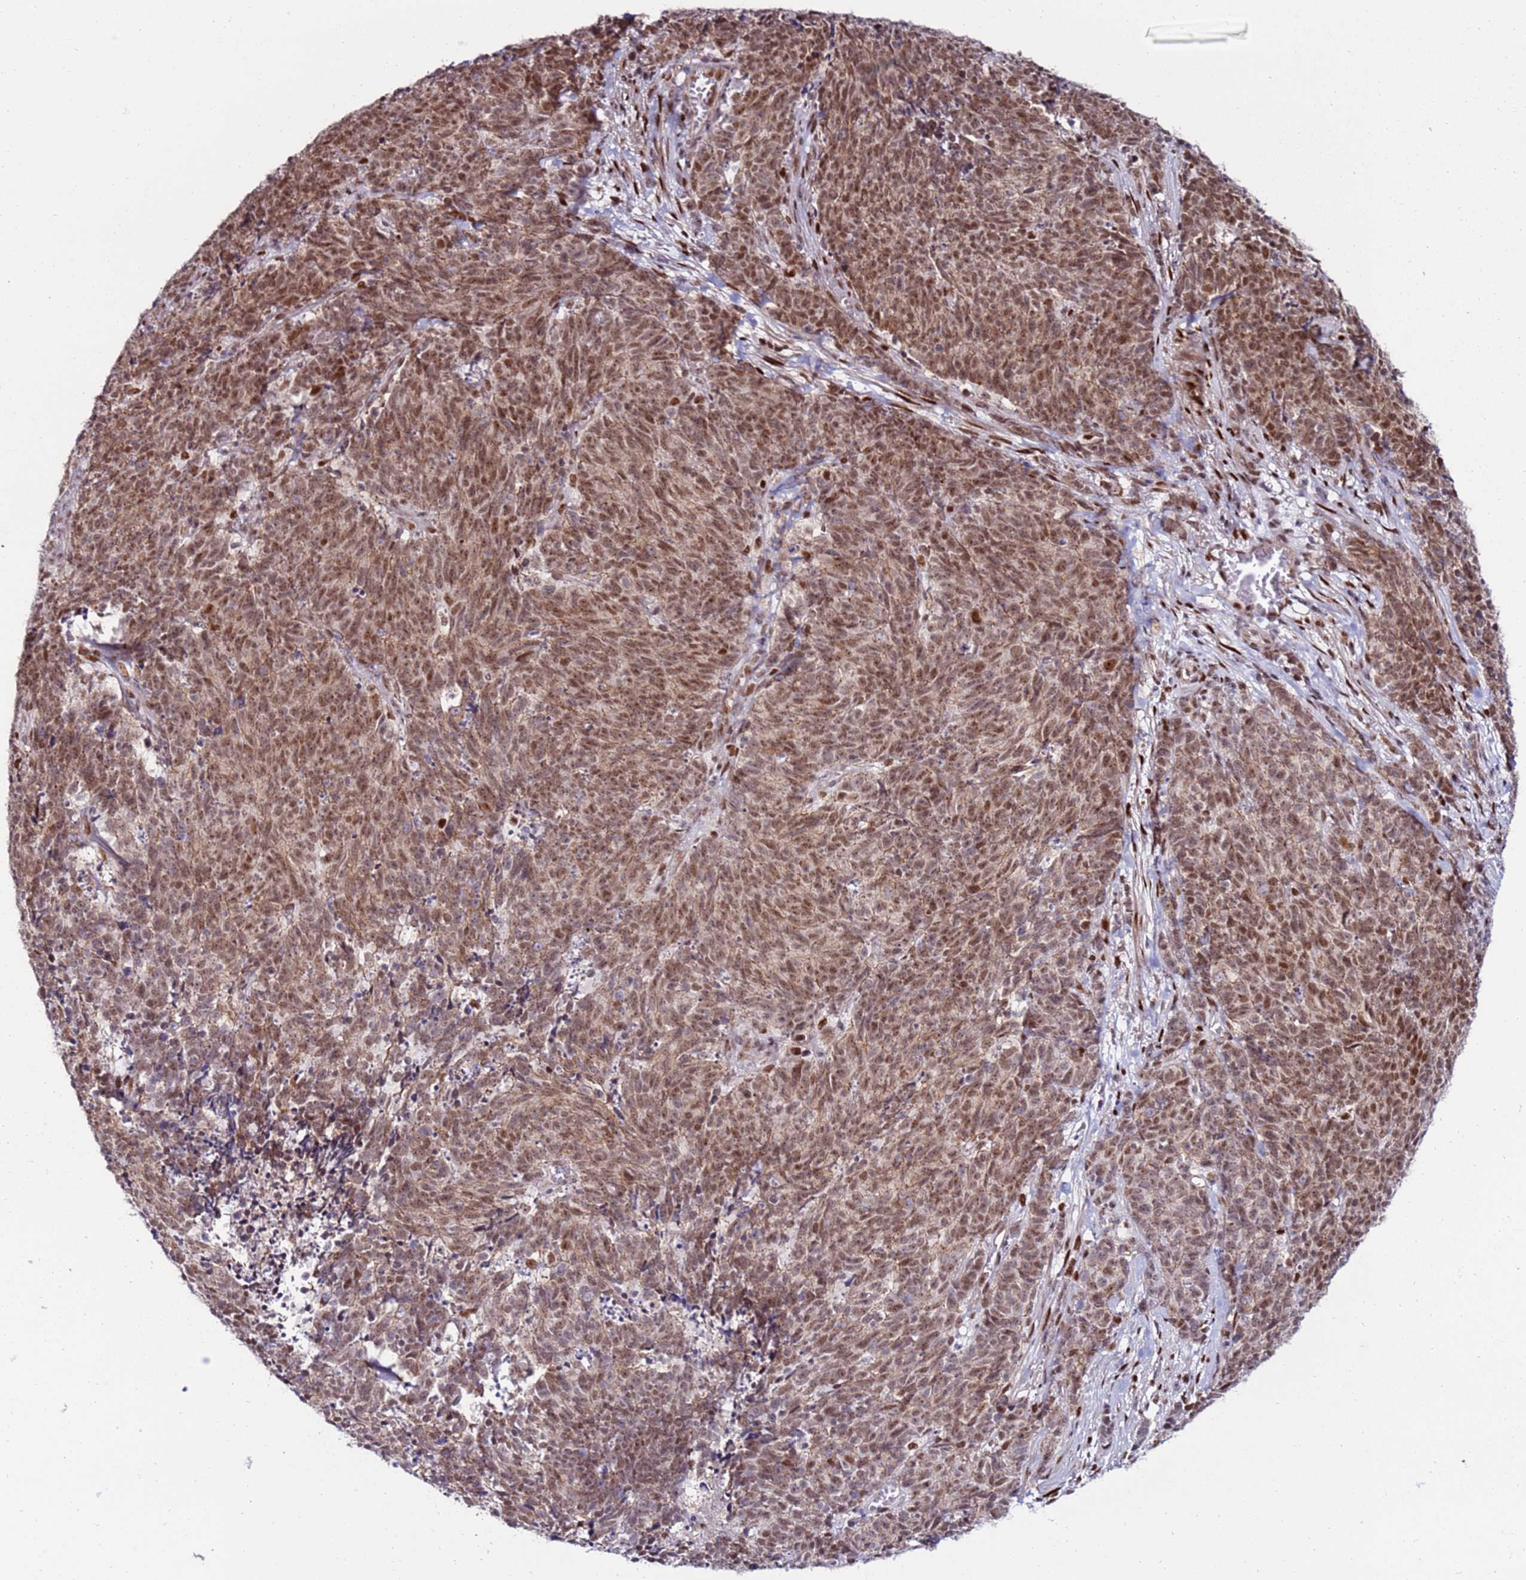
{"staining": {"intensity": "moderate", "quantity": ">75%", "location": "nuclear"}, "tissue": "cervical cancer", "cell_type": "Tumor cells", "image_type": "cancer", "snomed": [{"axis": "morphology", "description": "Squamous cell carcinoma, NOS"}, {"axis": "topography", "description": "Cervix"}], "caption": "This histopathology image shows cervical cancer stained with immunohistochemistry (IHC) to label a protein in brown. The nuclear of tumor cells show moderate positivity for the protein. Nuclei are counter-stained blue.", "gene": "KPNA4", "patient": {"sex": "female", "age": 29}}